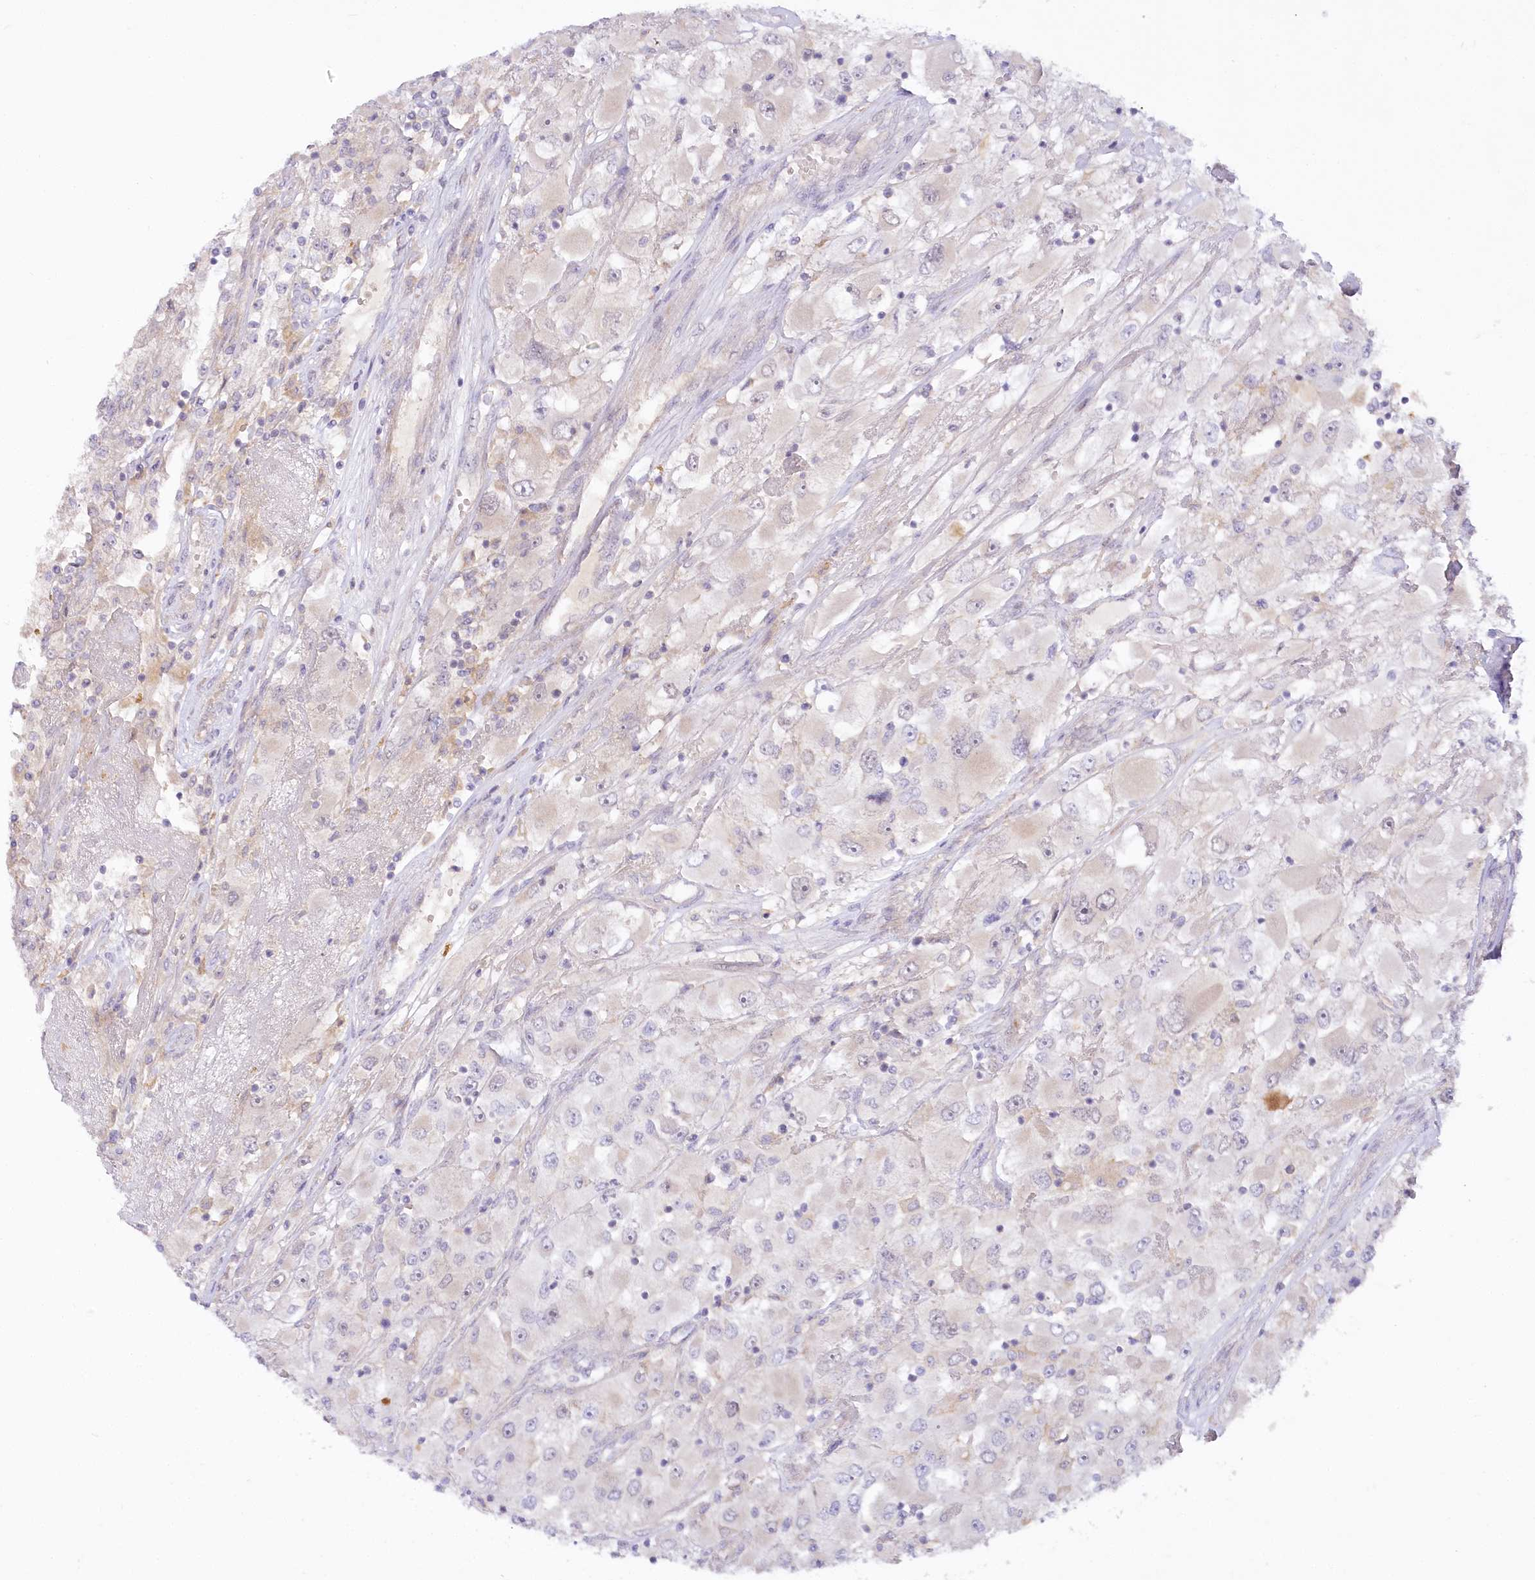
{"staining": {"intensity": "negative", "quantity": "none", "location": "none"}, "tissue": "renal cancer", "cell_type": "Tumor cells", "image_type": "cancer", "snomed": [{"axis": "morphology", "description": "Adenocarcinoma, NOS"}, {"axis": "topography", "description": "Kidney"}], "caption": "High magnification brightfield microscopy of renal cancer stained with DAB (3,3'-diaminobenzidine) (brown) and counterstained with hematoxylin (blue): tumor cells show no significant expression. The staining is performed using DAB brown chromogen with nuclei counter-stained in using hematoxylin.", "gene": "EFHC2", "patient": {"sex": "female", "age": 52}}